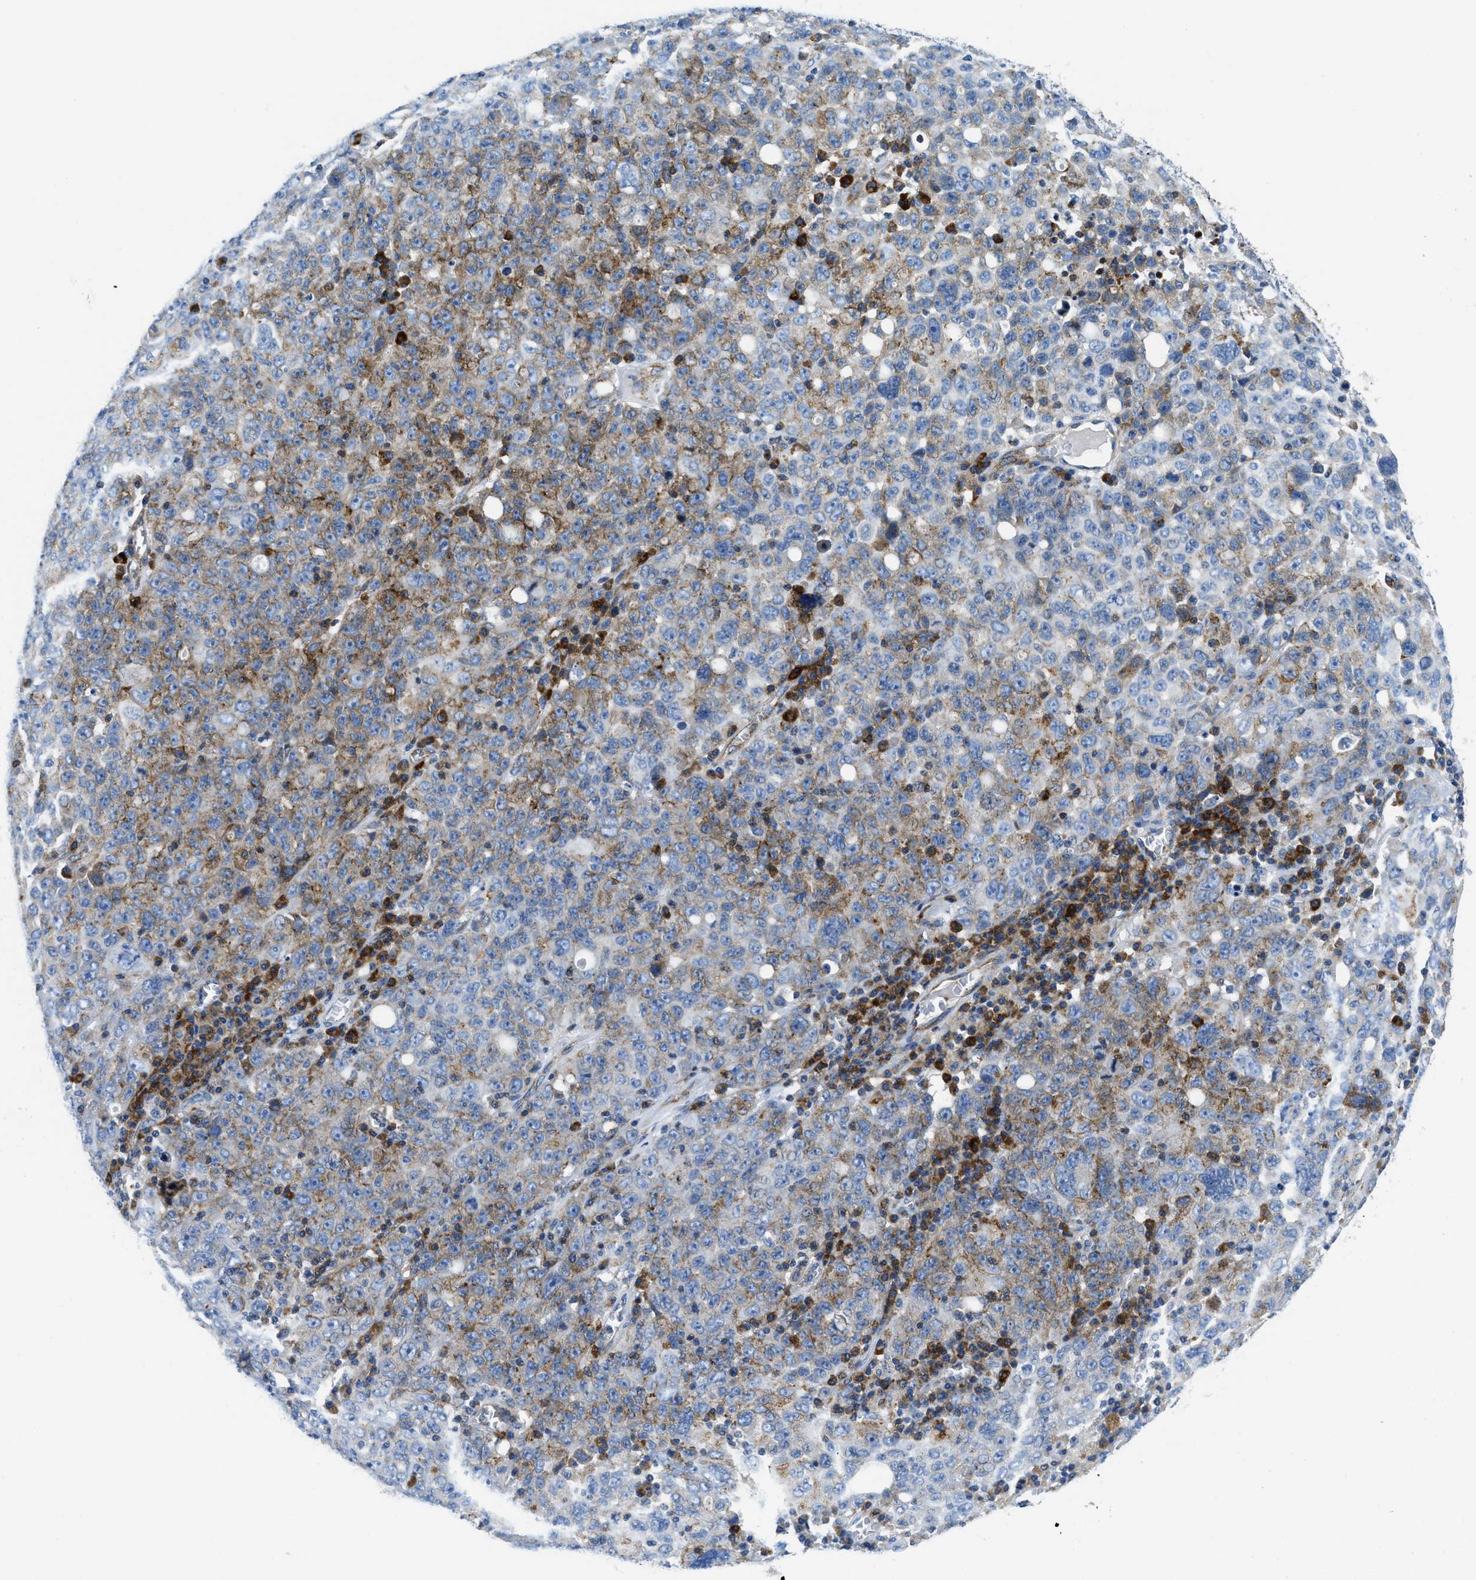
{"staining": {"intensity": "moderate", "quantity": "25%-75%", "location": "cytoplasmic/membranous"}, "tissue": "ovarian cancer", "cell_type": "Tumor cells", "image_type": "cancer", "snomed": [{"axis": "morphology", "description": "Carcinoma, endometroid"}, {"axis": "topography", "description": "Ovary"}], "caption": "Ovarian cancer stained for a protein (brown) demonstrates moderate cytoplasmic/membranous positive positivity in about 25%-75% of tumor cells.", "gene": "CUTA", "patient": {"sex": "female", "age": 62}}